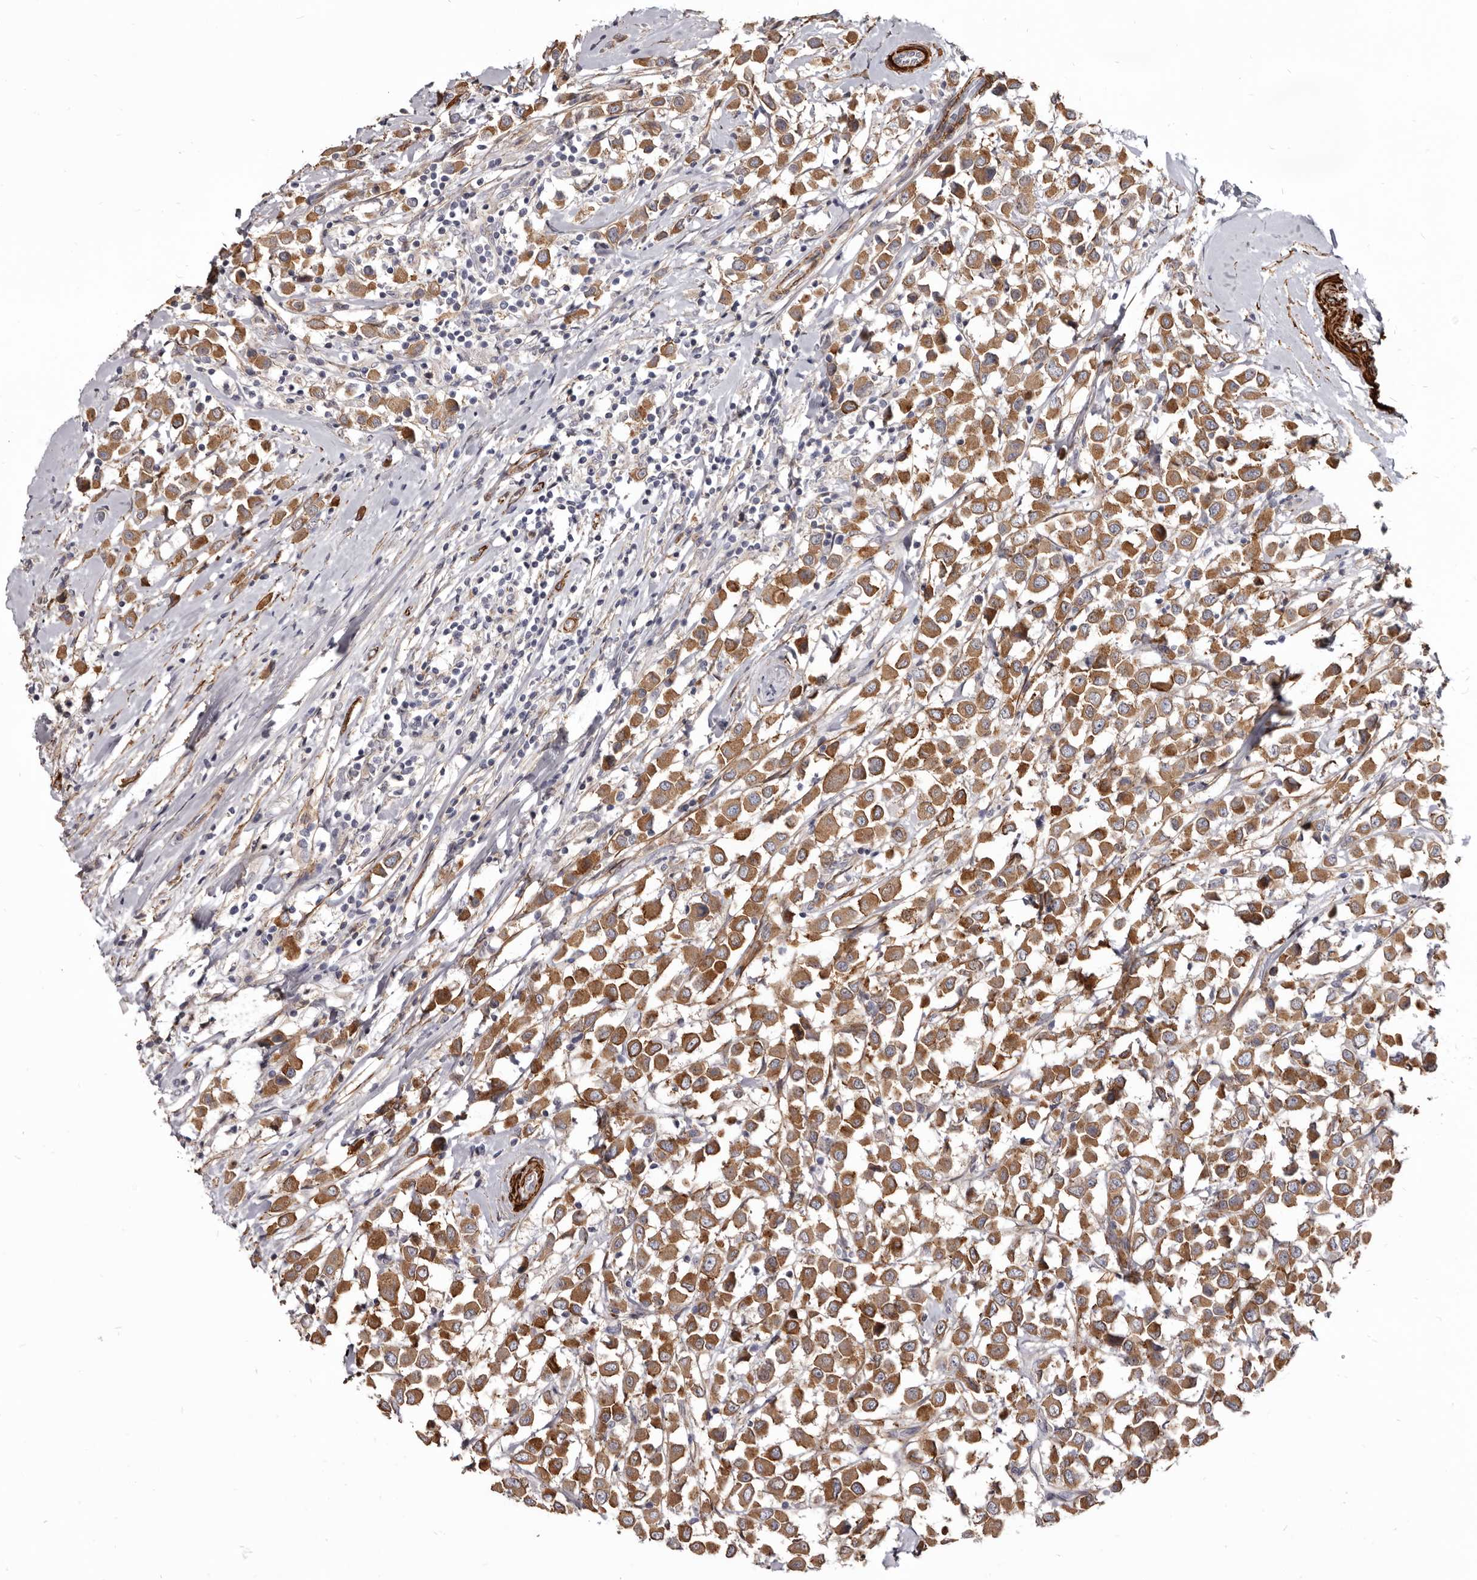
{"staining": {"intensity": "strong", "quantity": ">75%", "location": "cytoplasmic/membranous"}, "tissue": "breast cancer", "cell_type": "Tumor cells", "image_type": "cancer", "snomed": [{"axis": "morphology", "description": "Duct carcinoma"}, {"axis": "topography", "description": "Breast"}], "caption": "The micrograph exhibits immunohistochemical staining of breast cancer (infiltrating ductal carcinoma). There is strong cytoplasmic/membranous staining is seen in approximately >75% of tumor cells.", "gene": "CGN", "patient": {"sex": "female", "age": 61}}